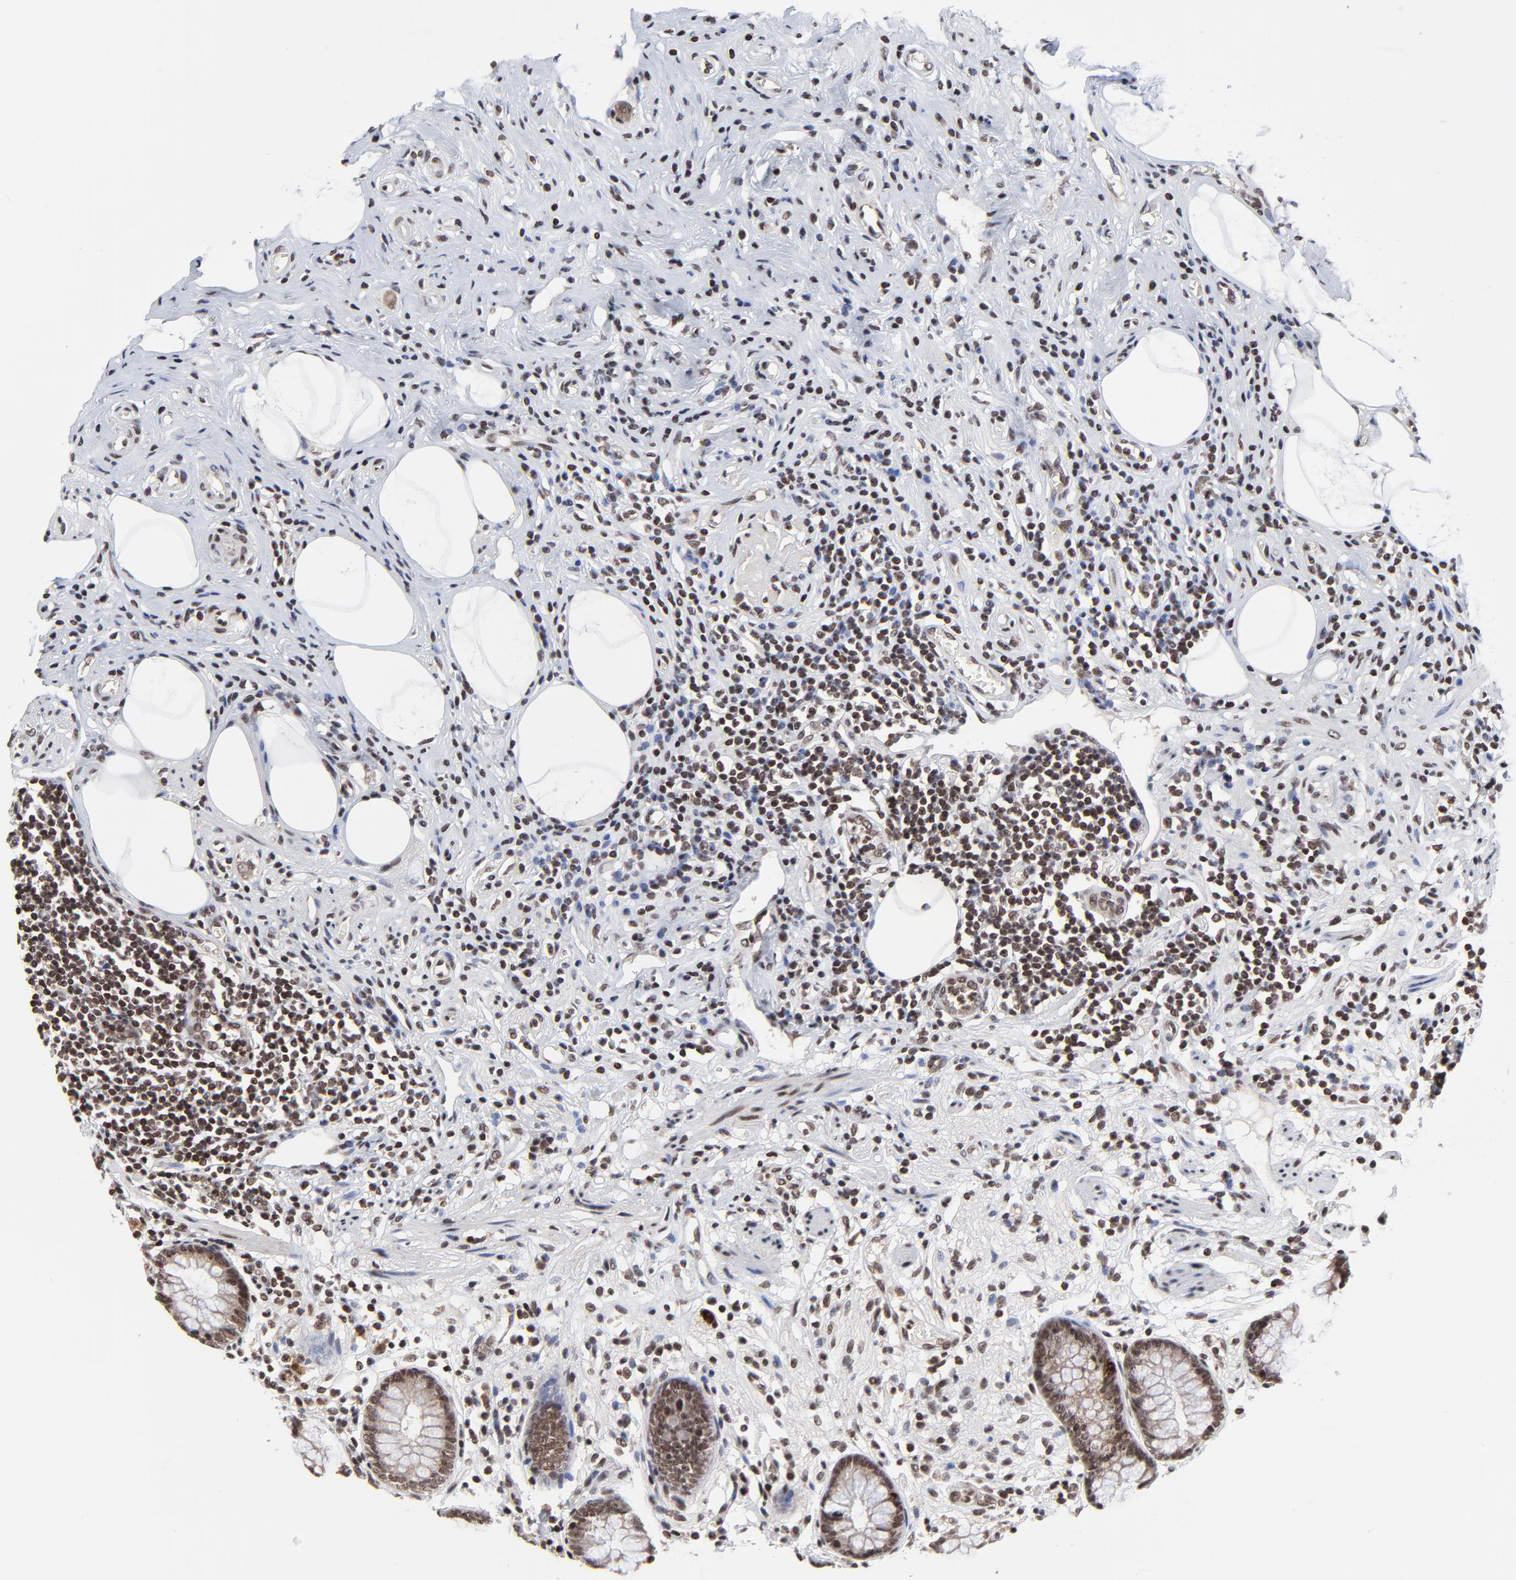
{"staining": {"intensity": "moderate", "quantity": ">75%", "location": "nuclear"}, "tissue": "appendix", "cell_type": "Glandular cells", "image_type": "normal", "snomed": [{"axis": "morphology", "description": "Normal tissue, NOS"}, {"axis": "topography", "description": "Appendix"}], "caption": "The immunohistochemical stain labels moderate nuclear staining in glandular cells of benign appendix. (DAB (3,3'-diaminobenzidine) IHC, brown staining for protein, blue staining for nuclei).", "gene": "ZNF777", "patient": {"sex": "male", "age": 38}}